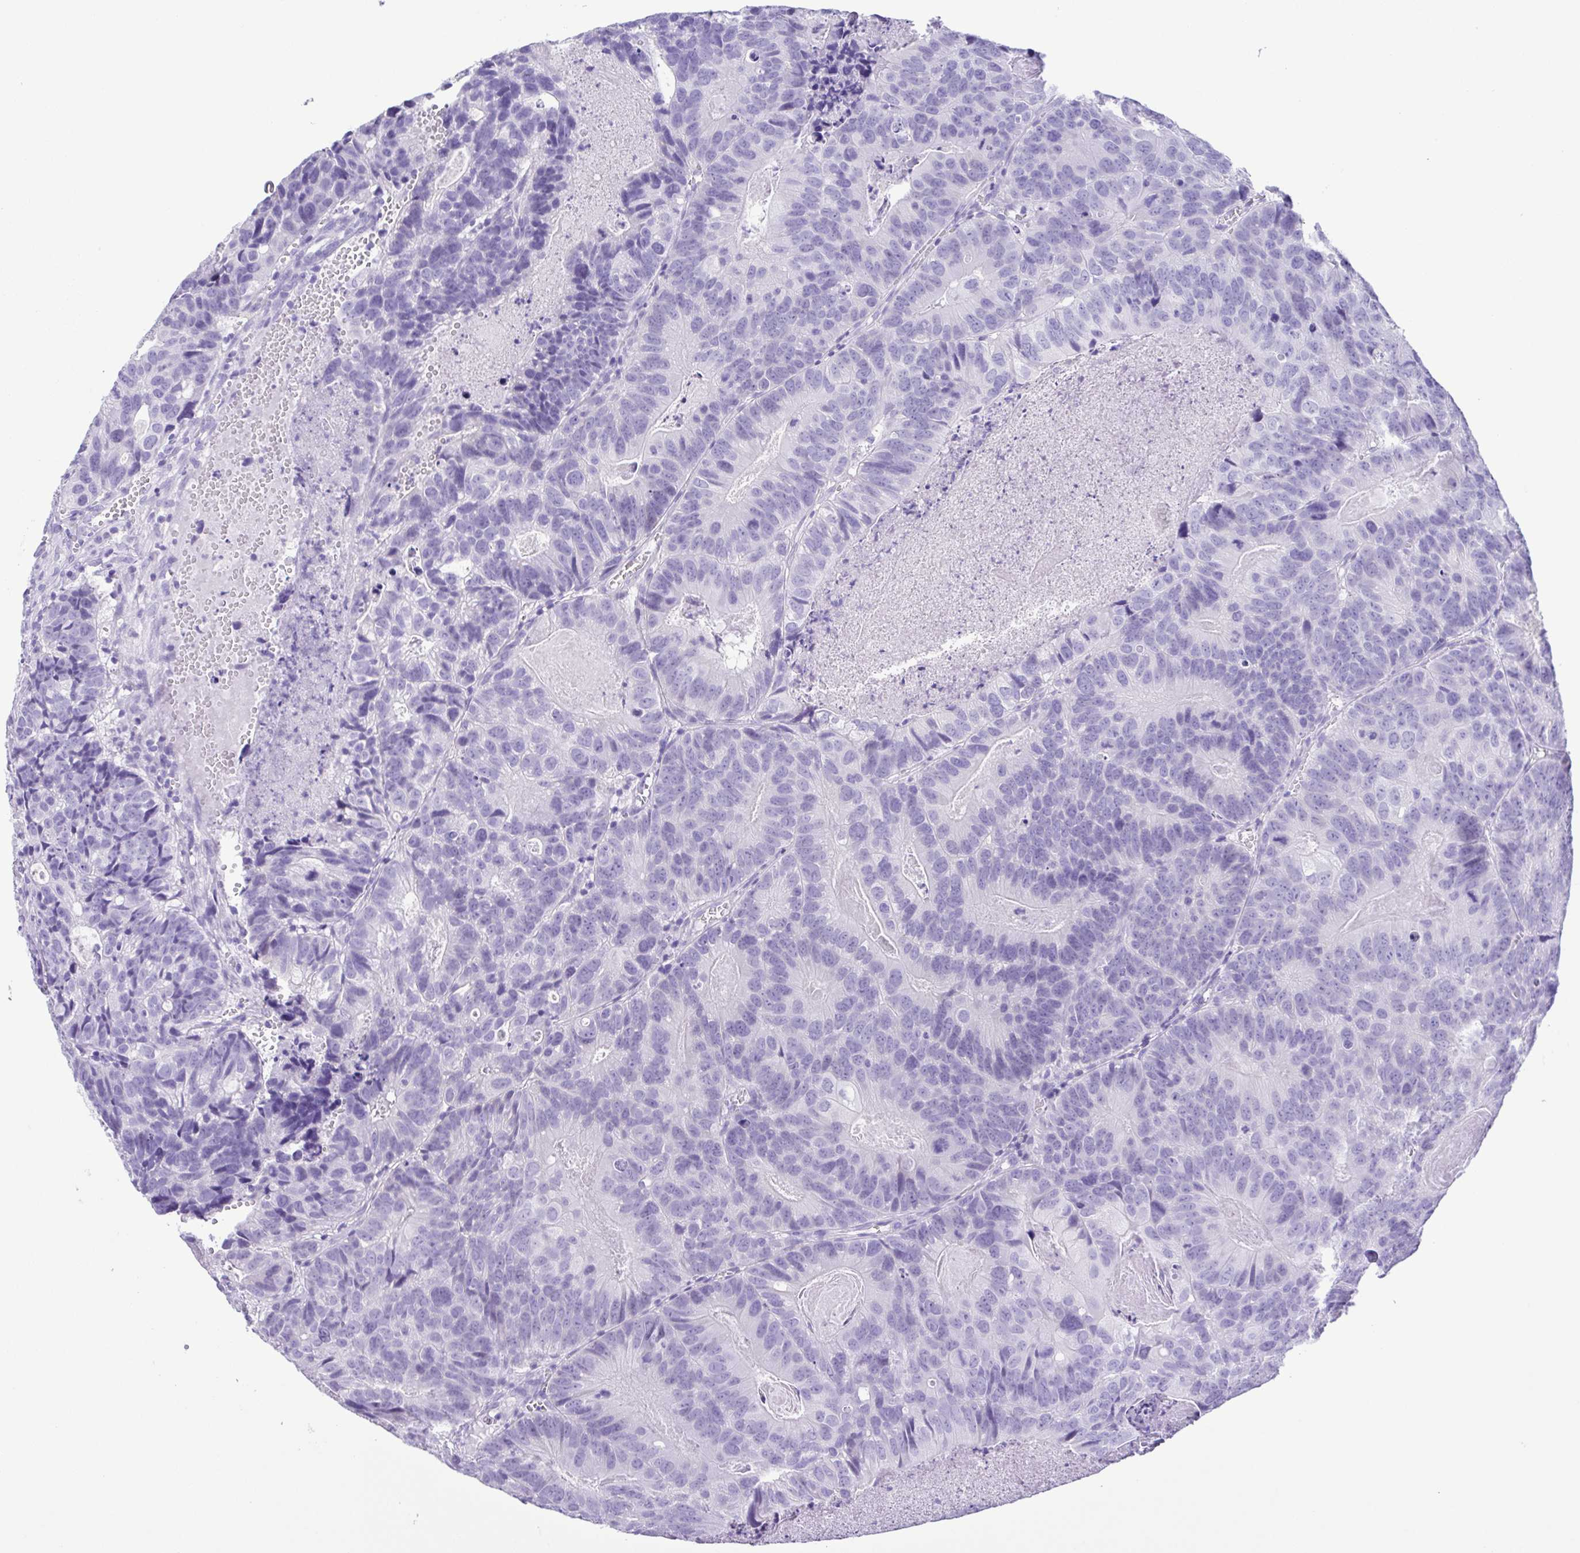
{"staining": {"intensity": "negative", "quantity": "none", "location": "none"}, "tissue": "head and neck cancer", "cell_type": "Tumor cells", "image_type": "cancer", "snomed": [{"axis": "morphology", "description": "Adenocarcinoma, NOS"}, {"axis": "topography", "description": "Head-Neck"}], "caption": "A photomicrograph of head and neck cancer stained for a protein demonstrates no brown staining in tumor cells.", "gene": "CASP14", "patient": {"sex": "male", "age": 62}}